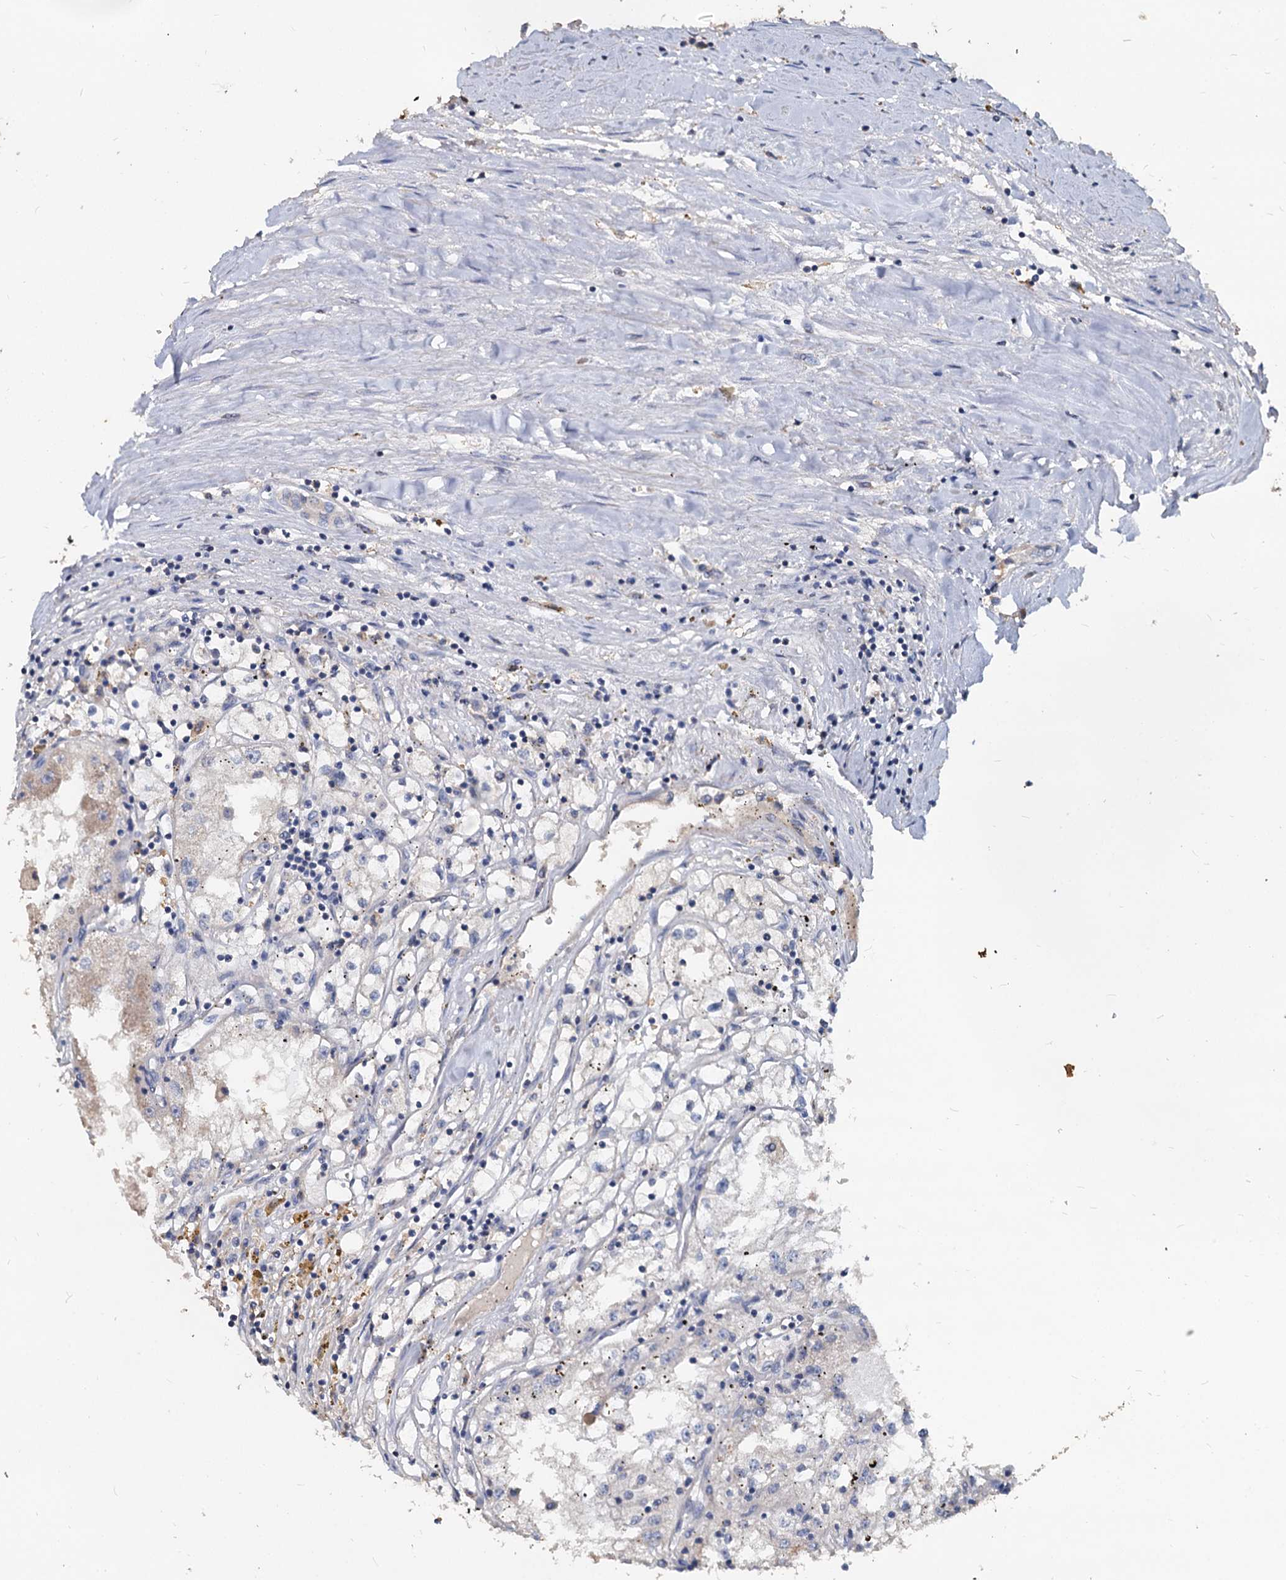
{"staining": {"intensity": "negative", "quantity": "none", "location": "none"}, "tissue": "renal cancer", "cell_type": "Tumor cells", "image_type": "cancer", "snomed": [{"axis": "morphology", "description": "Adenocarcinoma, NOS"}, {"axis": "topography", "description": "Kidney"}], "caption": "Immunohistochemistry of human renal cancer displays no positivity in tumor cells. (Stains: DAB immunohistochemistry (IHC) with hematoxylin counter stain, Microscopy: brightfield microscopy at high magnification).", "gene": "DEPDC4", "patient": {"sex": "male", "age": 56}}